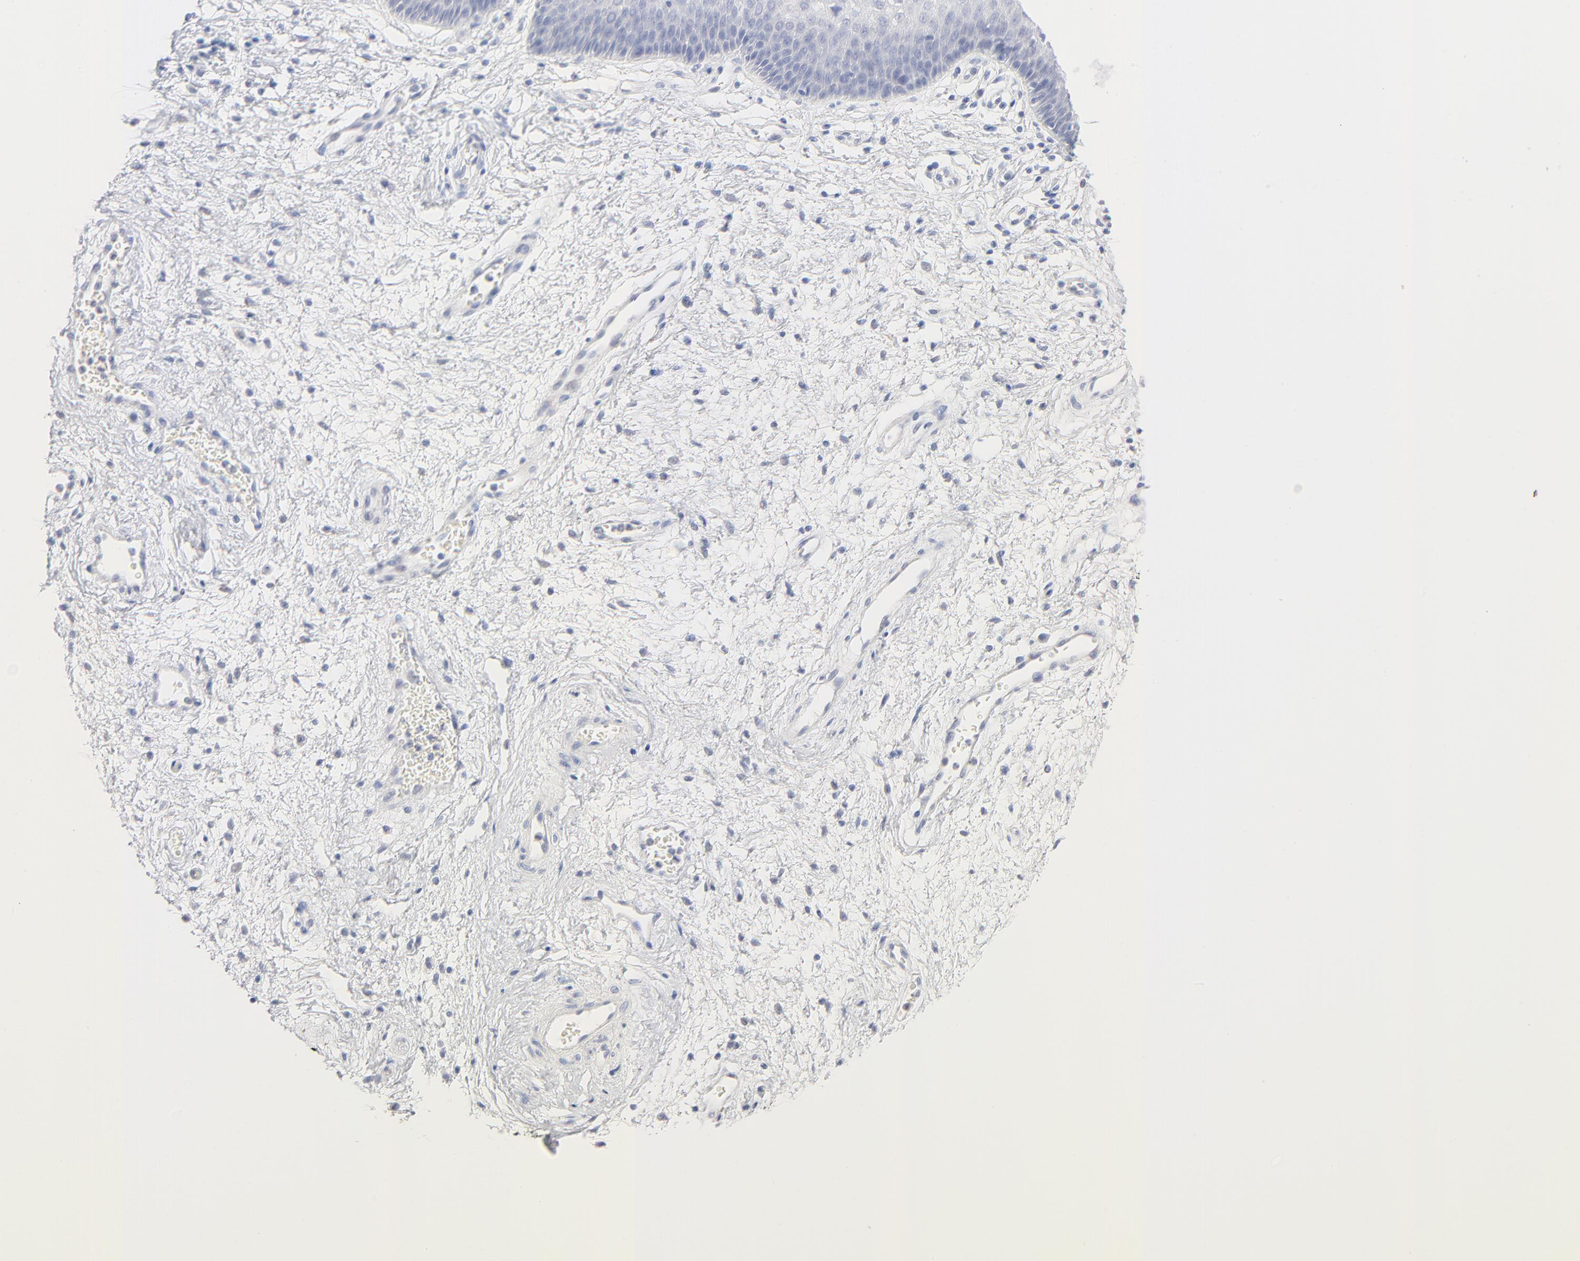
{"staining": {"intensity": "negative", "quantity": "none", "location": "none"}, "tissue": "vagina", "cell_type": "Squamous epithelial cells", "image_type": "normal", "snomed": [{"axis": "morphology", "description": "Normal tissue, NOS"}, {"axis": "topography", "description": "Vagina"}], "caption": "This is a histopathology image of immunohistochemistry staining of benign vagina, which shows no expression in squamous epithelial cells.", "gene": "ONECUT1", "patient": {"sex": "female", "age": 34}}